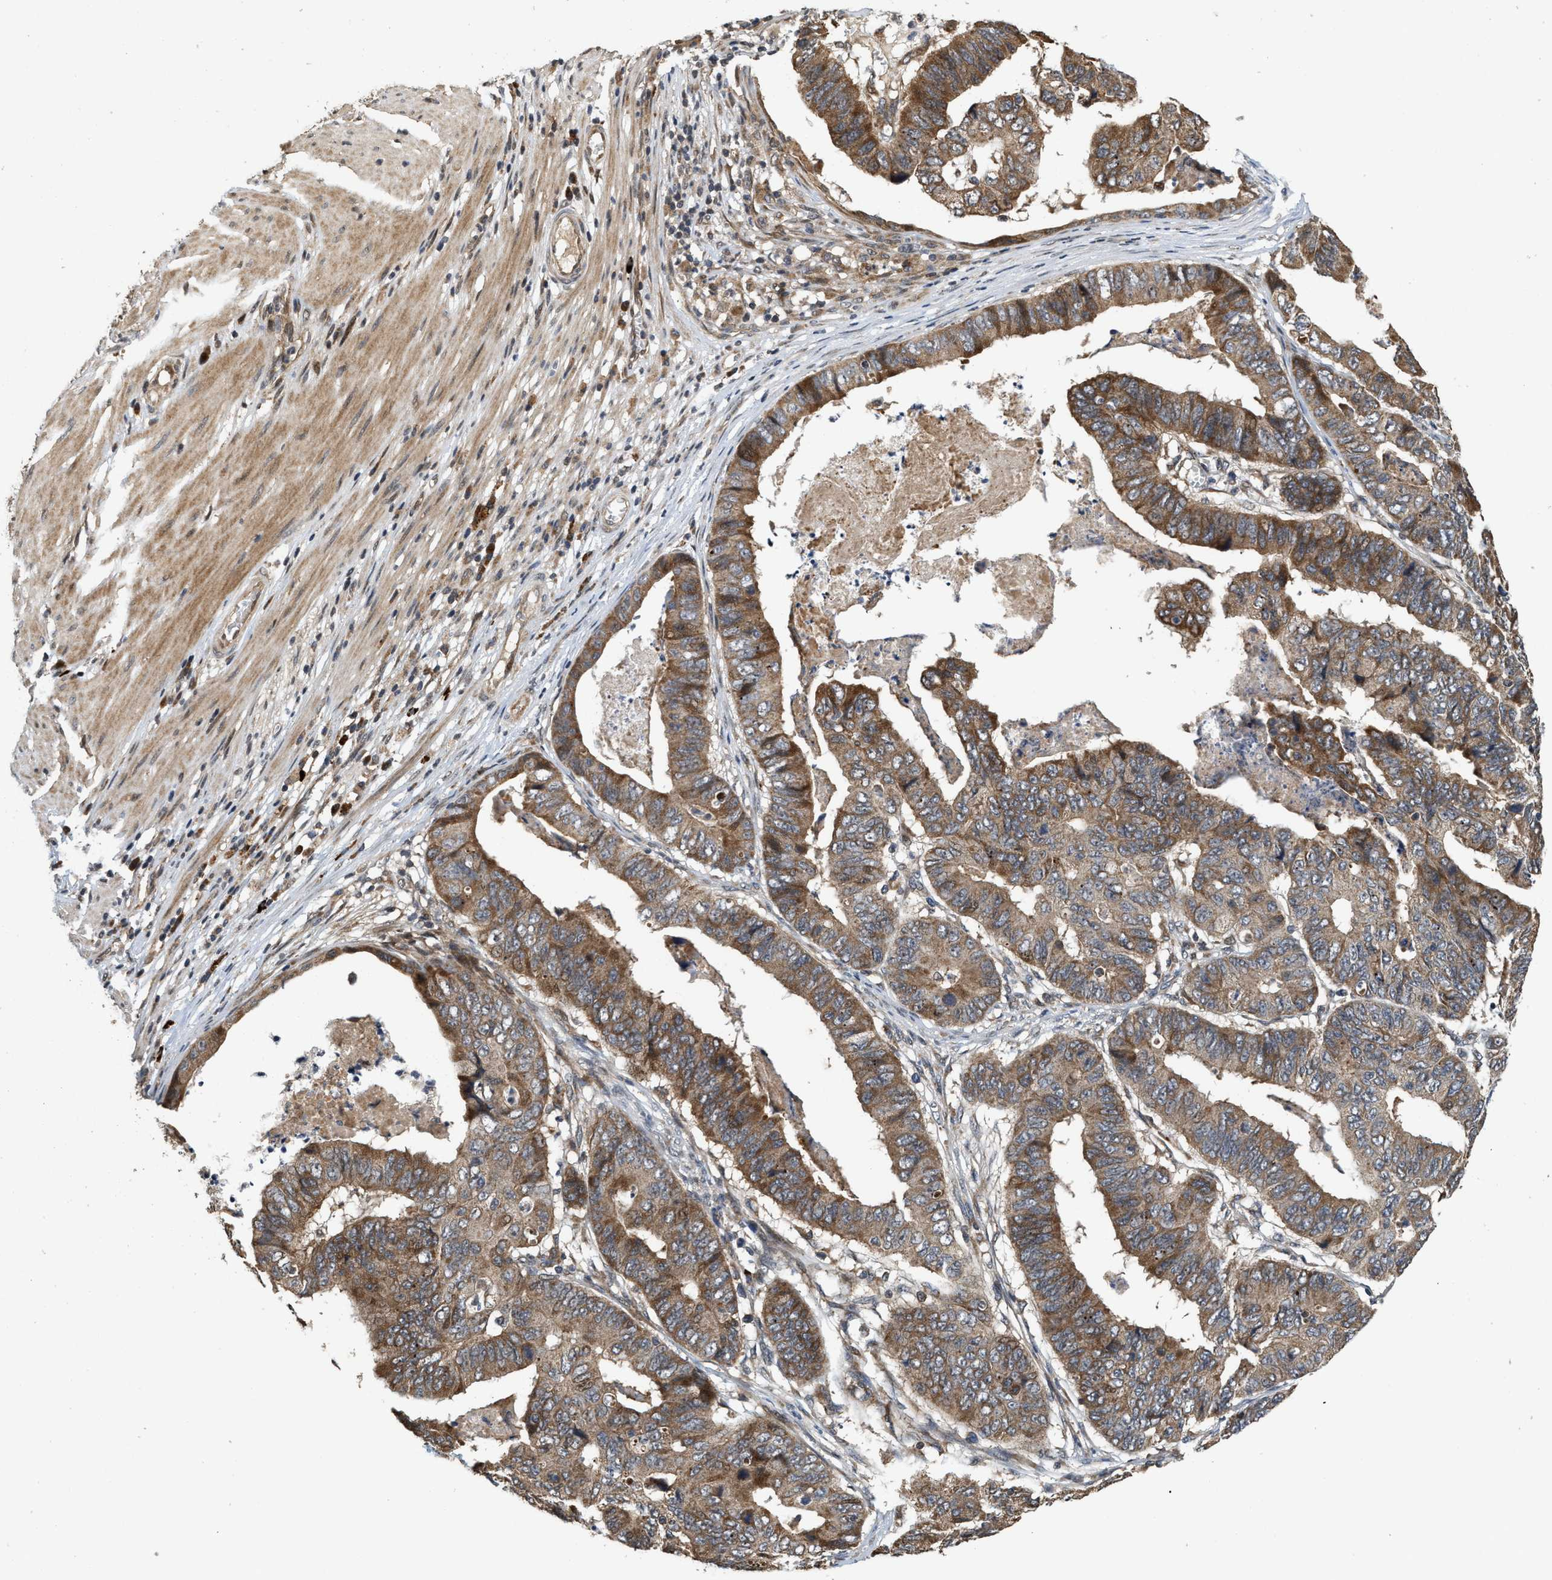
{"staining": {"intensity": "moderate", "quantity": ">75%", "location": "cytoplasmic/membranous"}, "tissue": "stomach cancer", "cell_type": "Tumor cells", "image_type": "cancer", "snomed": [{"axis": "morphology", "description": "Adenocarcinoma, NOS"}, {"axis": "topography", "description": "Stomach, lower"}], "caption": "This image displays adenocarcinoma (stomach) stained with IHC to label a protein in brown. The cytoplasmic/membranous of tumor cells show moderate positivity for the protein. Nuclei are counter-stained blue.", "gene": "ELP2", "patient": {"sex": "male", "age": 77}}